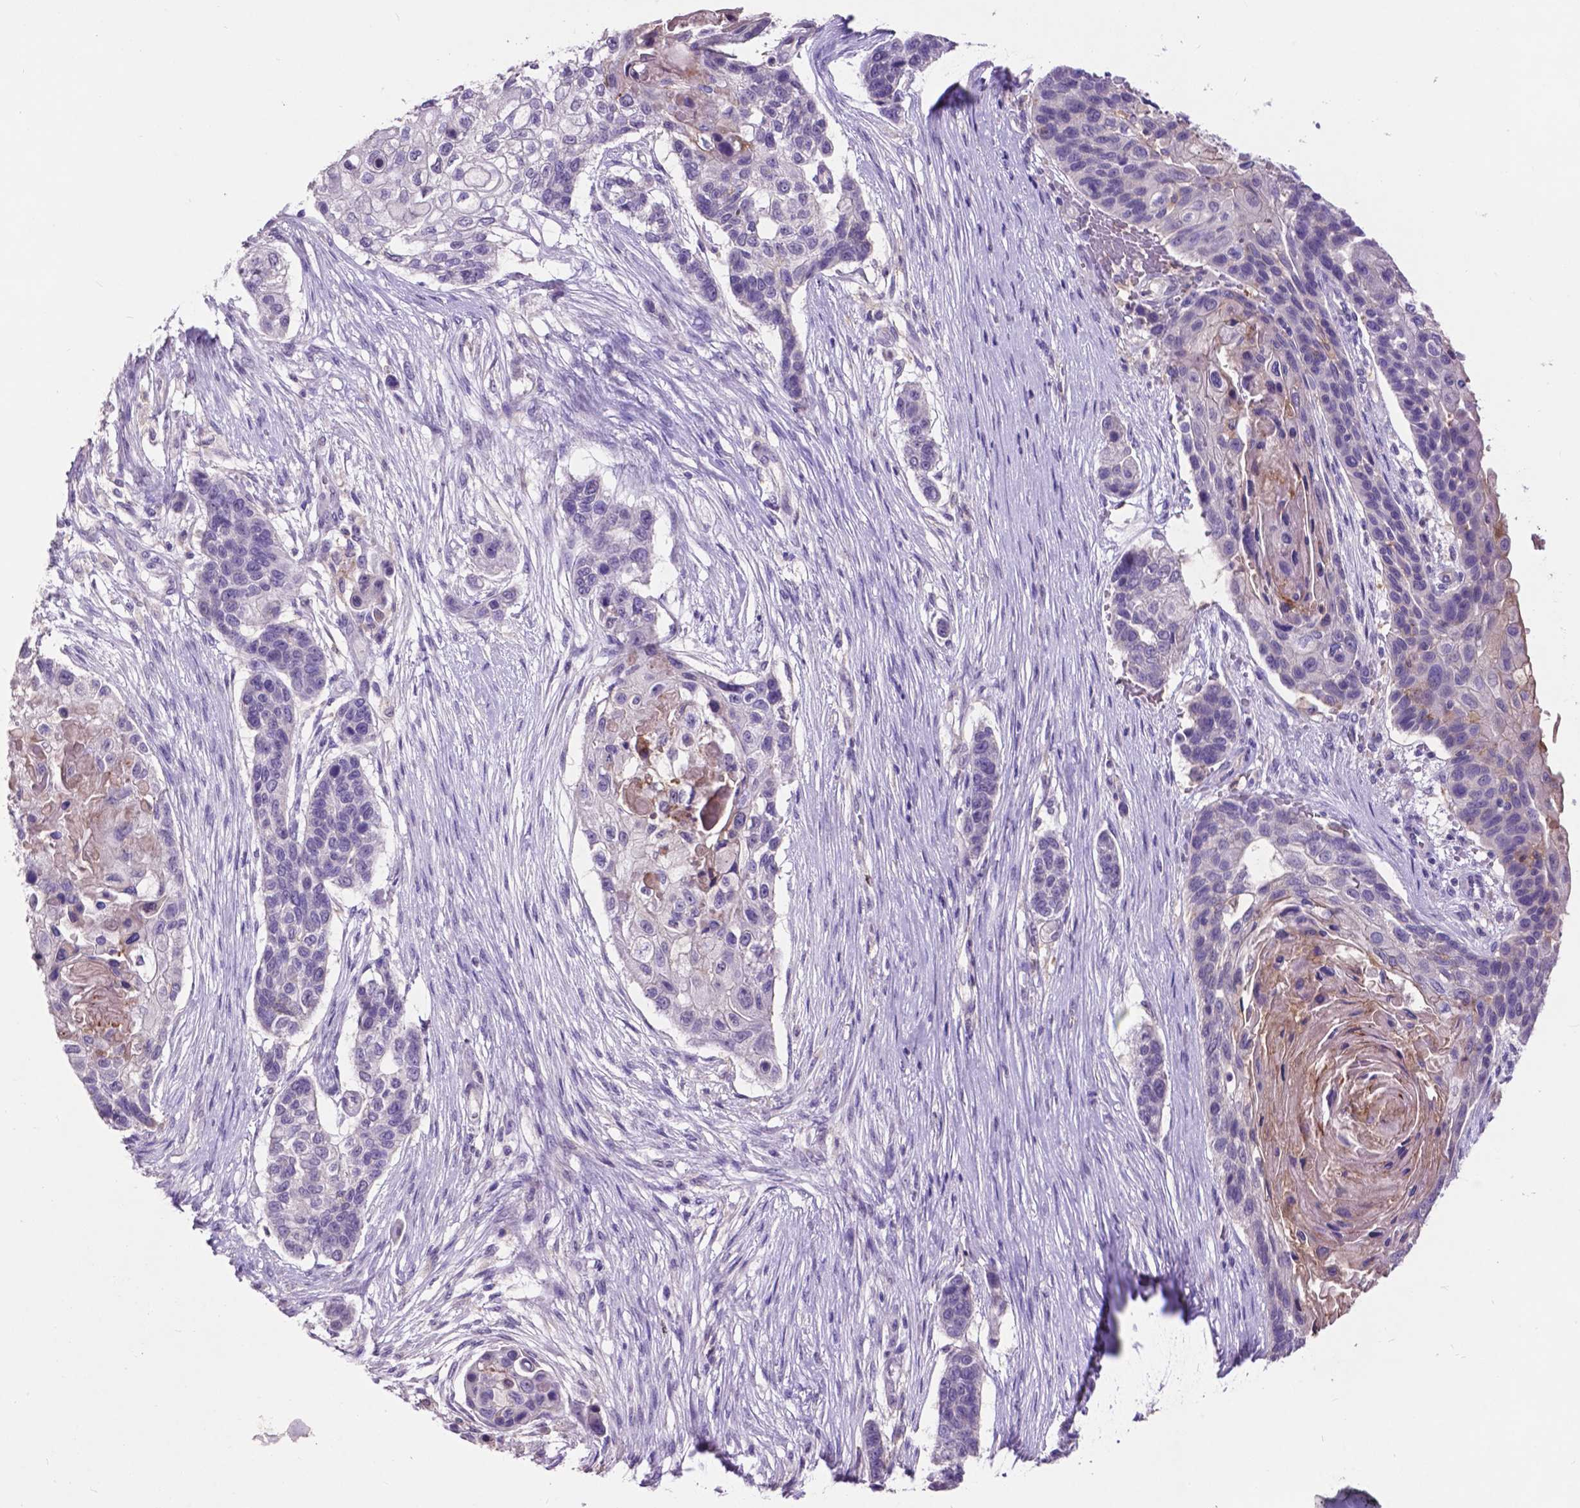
{"staining": {"intensity": "negative", "quantity": "none", "location": "none"}, "tissue": "lung cancer", "cell_type": "Tumor cells", "image_type": "cancer", "snomed": [{"axis": "morphology", "description": "Squamous cell carcinoma, NOS"}, {"axis": "topography", "description": "Lung"}], "caption": "High power microscopy photomicrograph of an IHC histopathology image of lung cancer, revealing no significant expression in tumor cells.", "gene": "PLSCR1", "patient": {"sex": "male", "age": 69}}